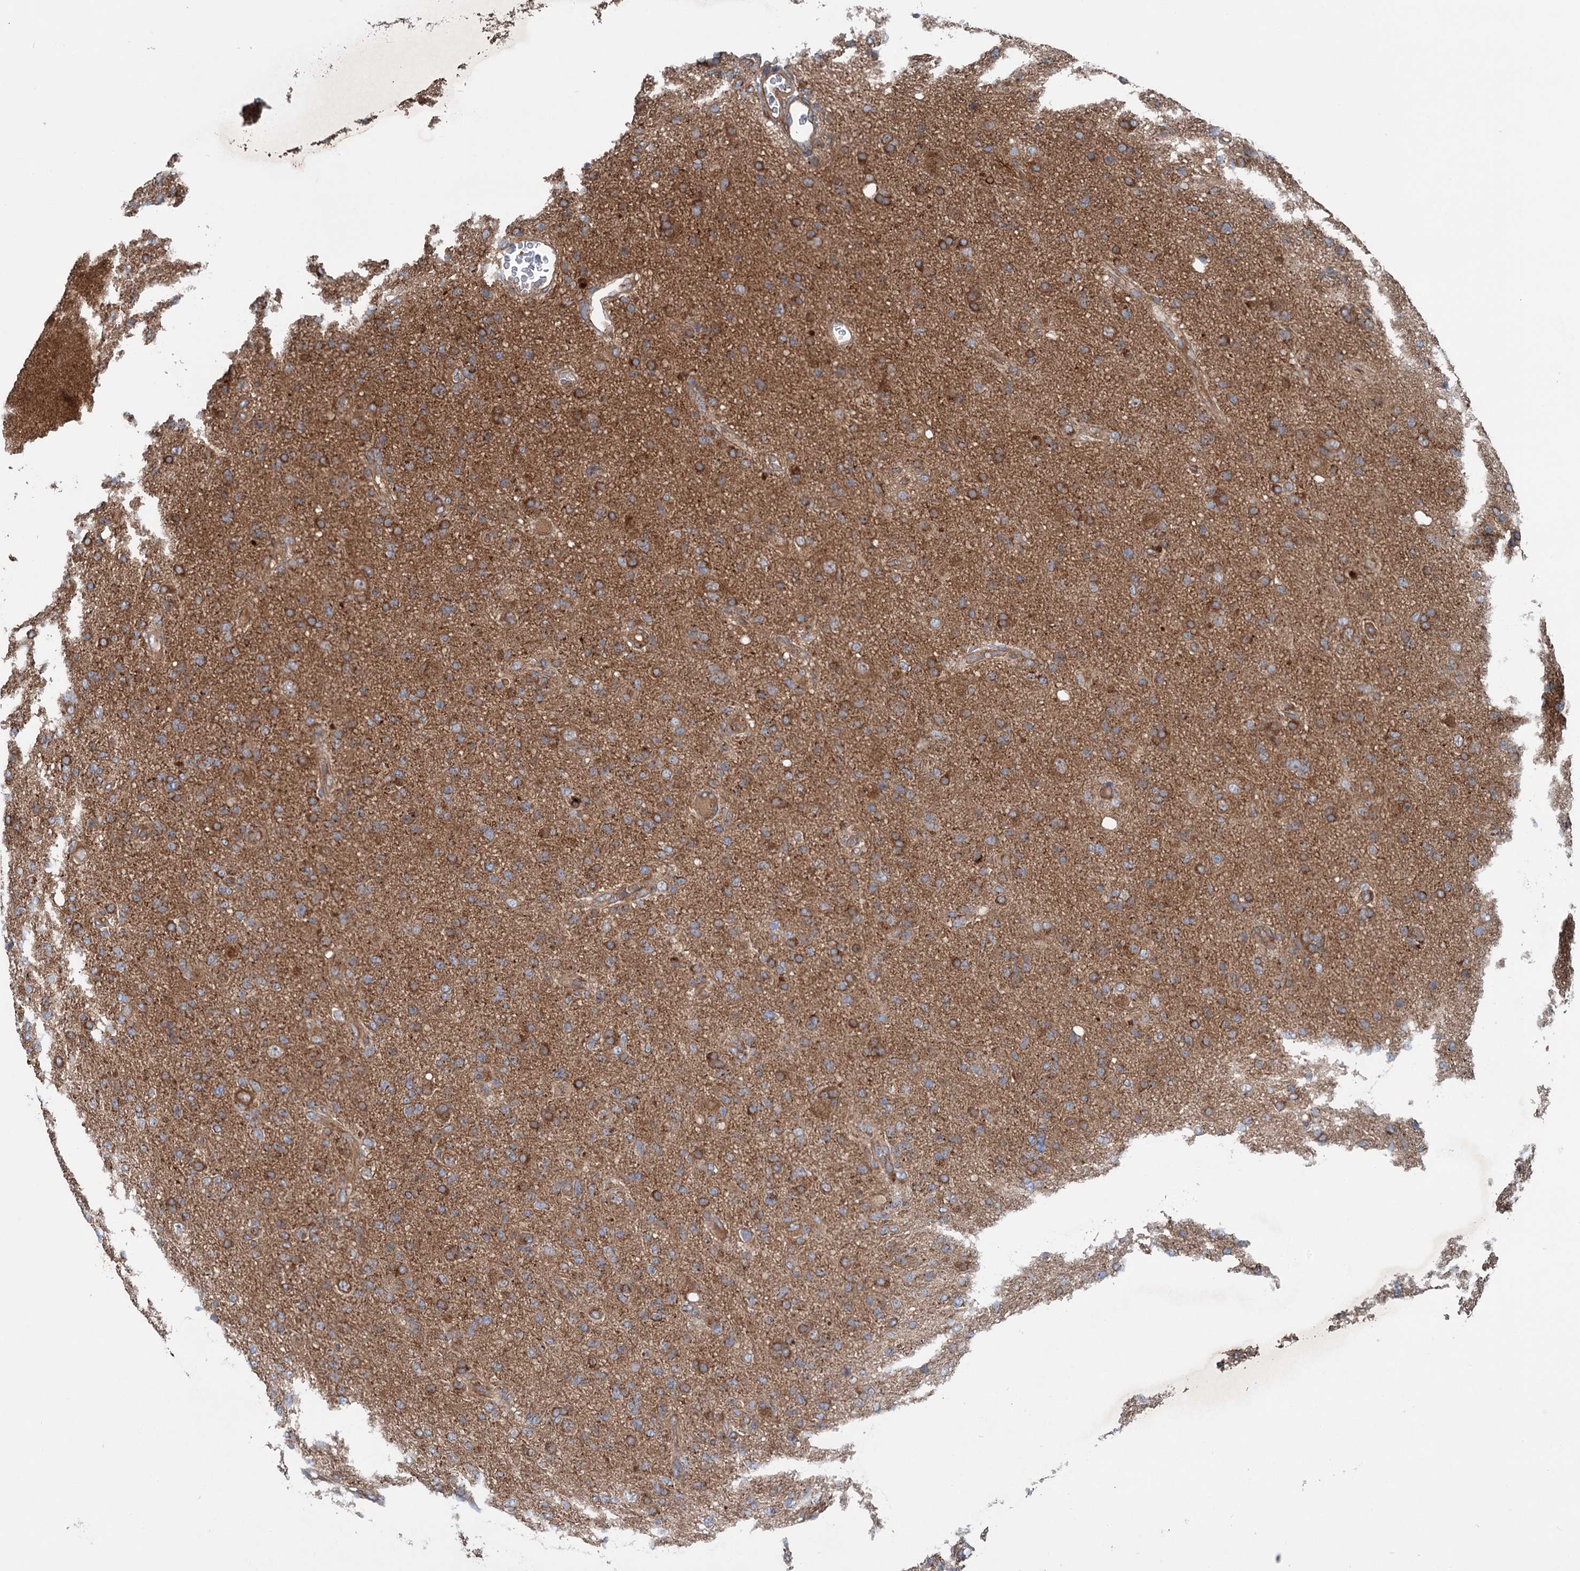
{"staining": {"intensity": "moderate", "quantity": ">75%", "location": "cytoplasmic/membranous"}, "tissue": "glioma", "cell_type": "Tumor cells", "image_type": "cancer", "snomed": [{"axis": "morphology", "description": "Glioma, malignant, High grade"}, {"axis": "topography", "description": "Brain"}], "caption": "Malignant glioma (high-grade) stained with immunohistochemistry reveals moderate cytoplasmic/membranous positivity in about >75% of tumor cells.", "gene": "CALCOCO1", "patient": {"sex": "female", "age": 57}}